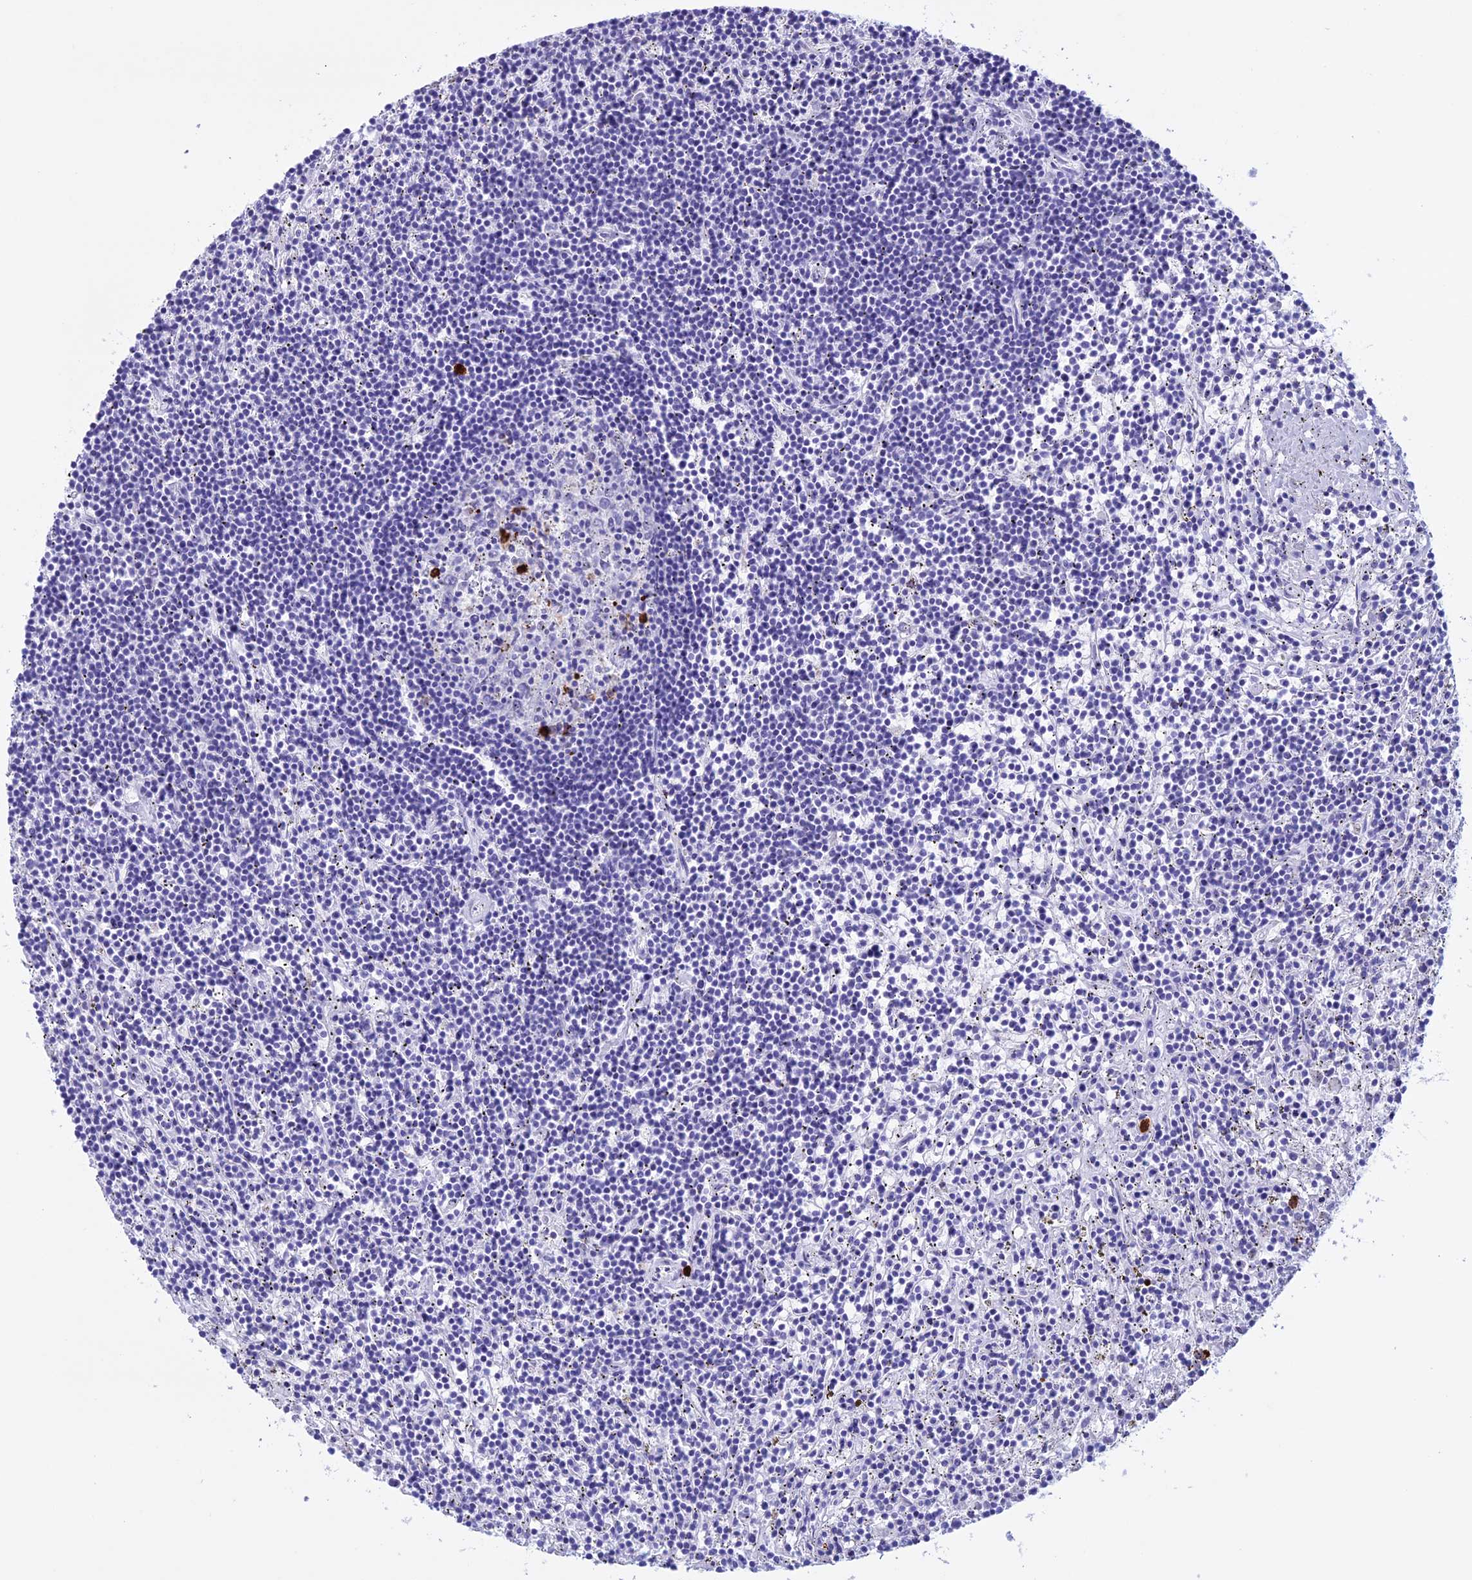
{"staining": {"intensity": "negative", "quantity": "none", "location": "none"}, "tissue": "lymphoma", "cell_type": "Tumor cells", "image_type": "cancer", "snomed": [{"axis": "morphology", "description": "Malignant lymphoma, non-Hodgkin's type, Low grade"}, {"axis": "topography", "description": "Spleen"}], "caption": "Lymphoma was stained to show a protein in brown. There is no significant staining in tumor cells.", "gene": "MZB1", "patient": {"sex": "male", "age": 76}}